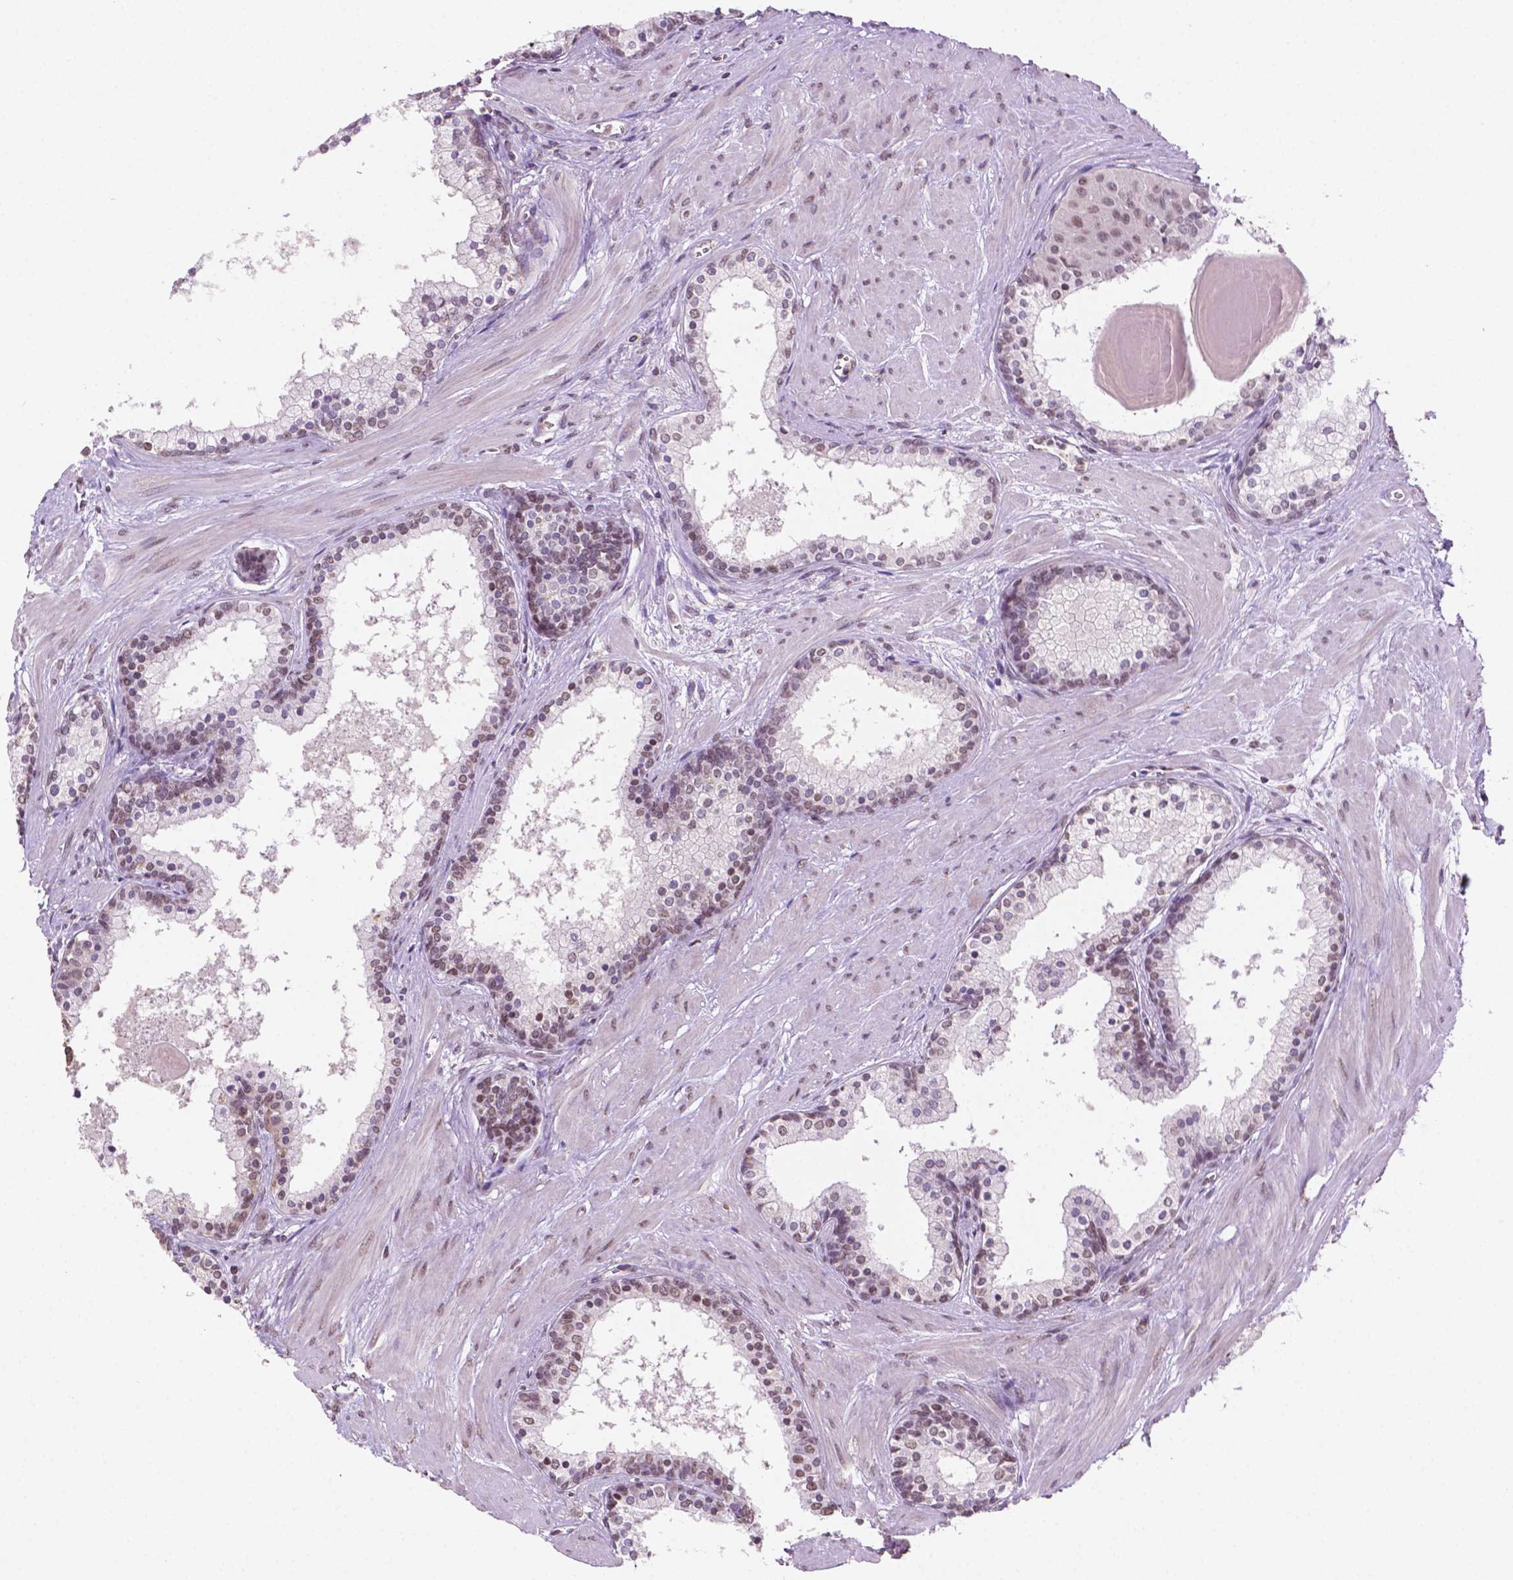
{"staining": {"intensity": "moderate", "quantity": ">75%", "location": "nuclear"}, "tissue": "prostate", "cell_type": "Glandular cells", "image_type": "normal", "snomed": [{"axis": "morphology", "description": "Normal tissue, NOS"}, {"axis": "topography", "description": "Prostate"}], "caption": "High-magnification brightfield microscopy of normal prostate stained with DAB (brown) and counterstained with hematoxylin (blue). glandular cells exhibit moderate nuclear expression is seen in about>75% of cells.", "gene": "PTPN6", "patient": {"sex": "male", "age": 61}}